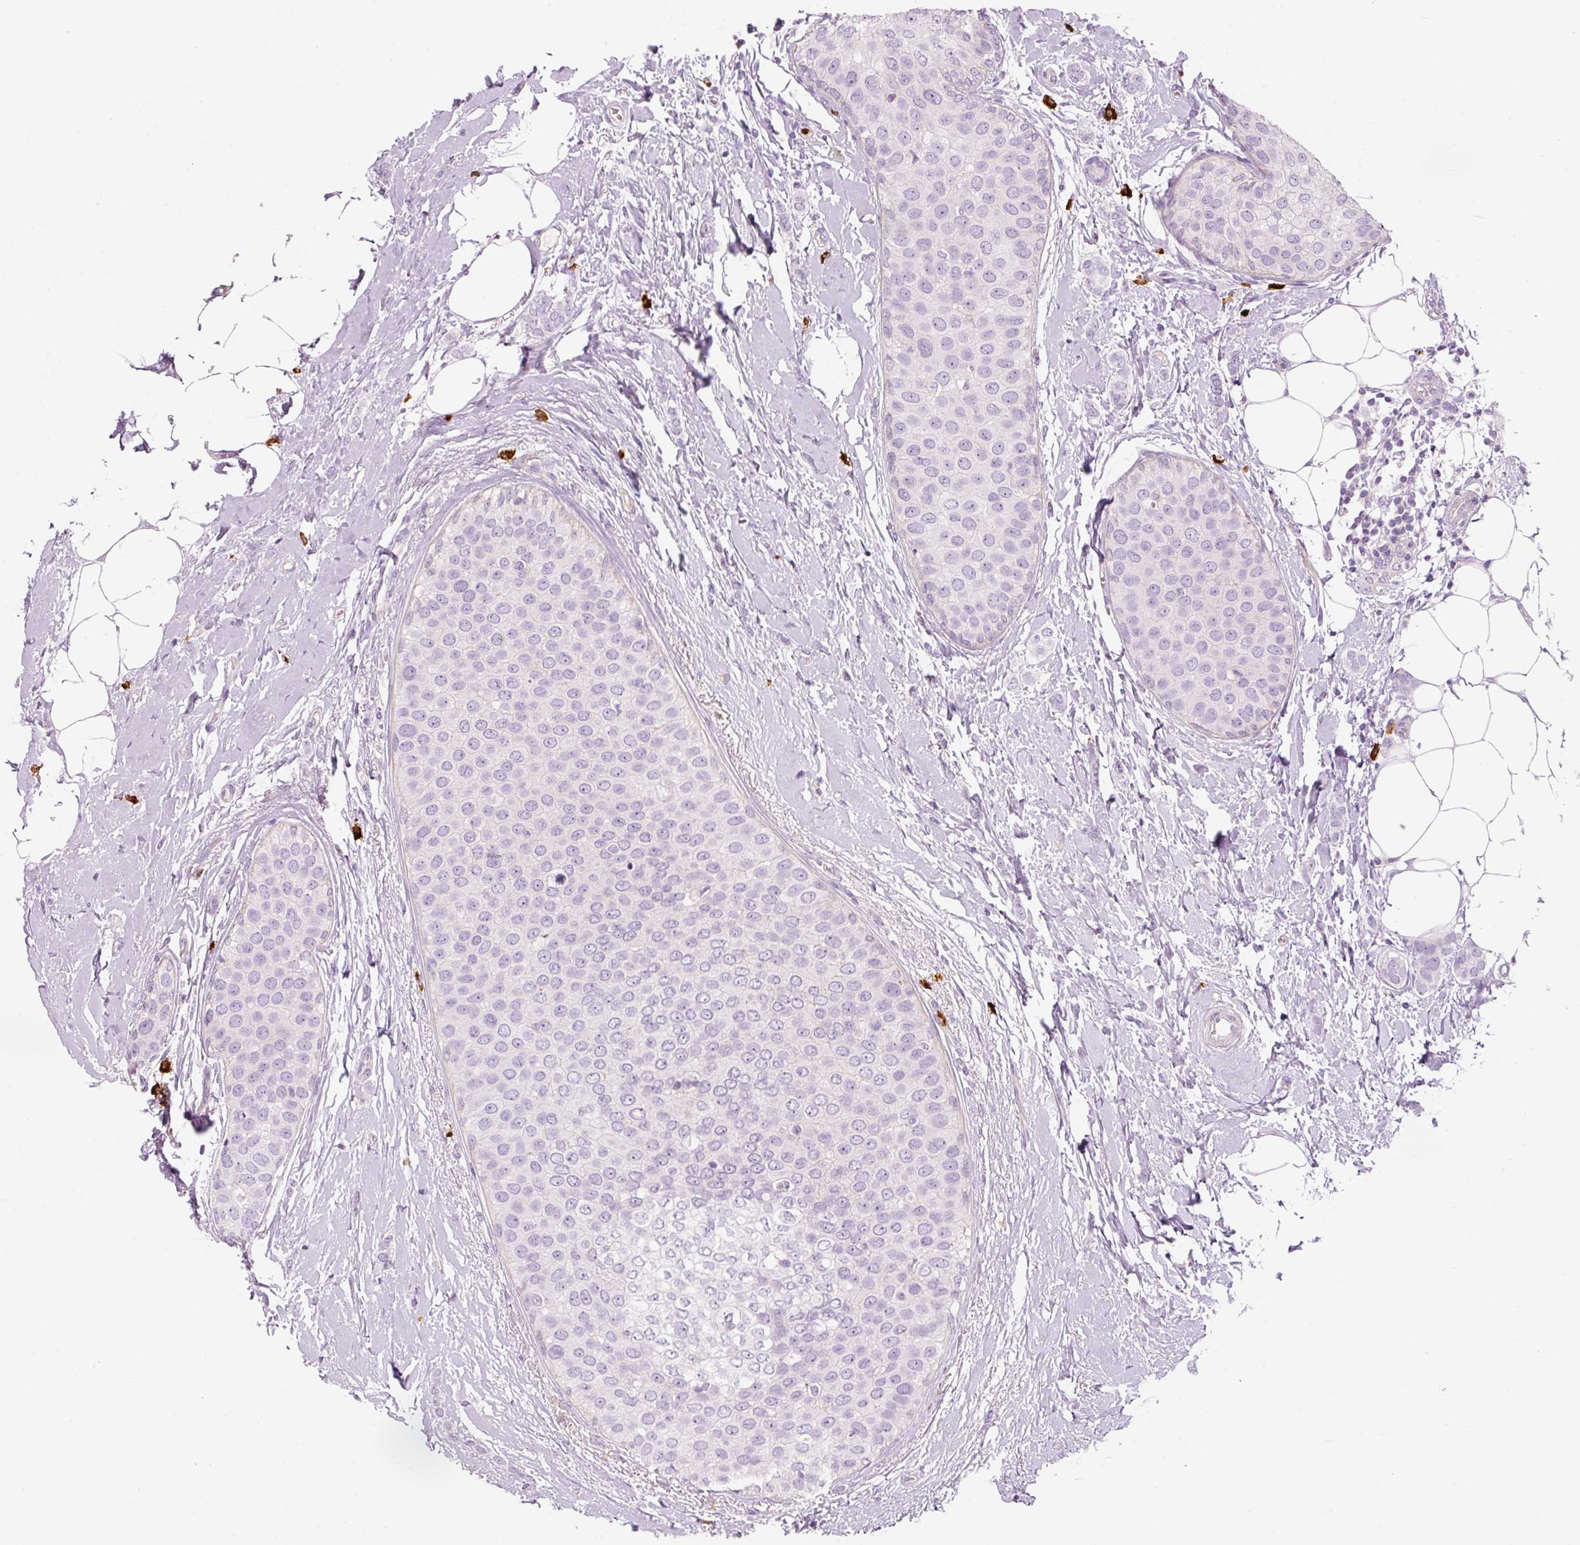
{"staining": {"intensity": "negative", "quantity": "none", "location": "none"}, "tissue": "breast cancer", "cell_type": "Tumor cells", "image_type": "cancer", "snomed": [{"axis": "morphology", "description": "Duct carcinoma"}, {"axis": "topography", "description": "Breast"}], "caption": "Protein analysis of intraductal carcinoma (breast) shows no significant expression in tumor cells.", "gene": "MAP3K3", "patient": {"sex": "female", "age": 72}}